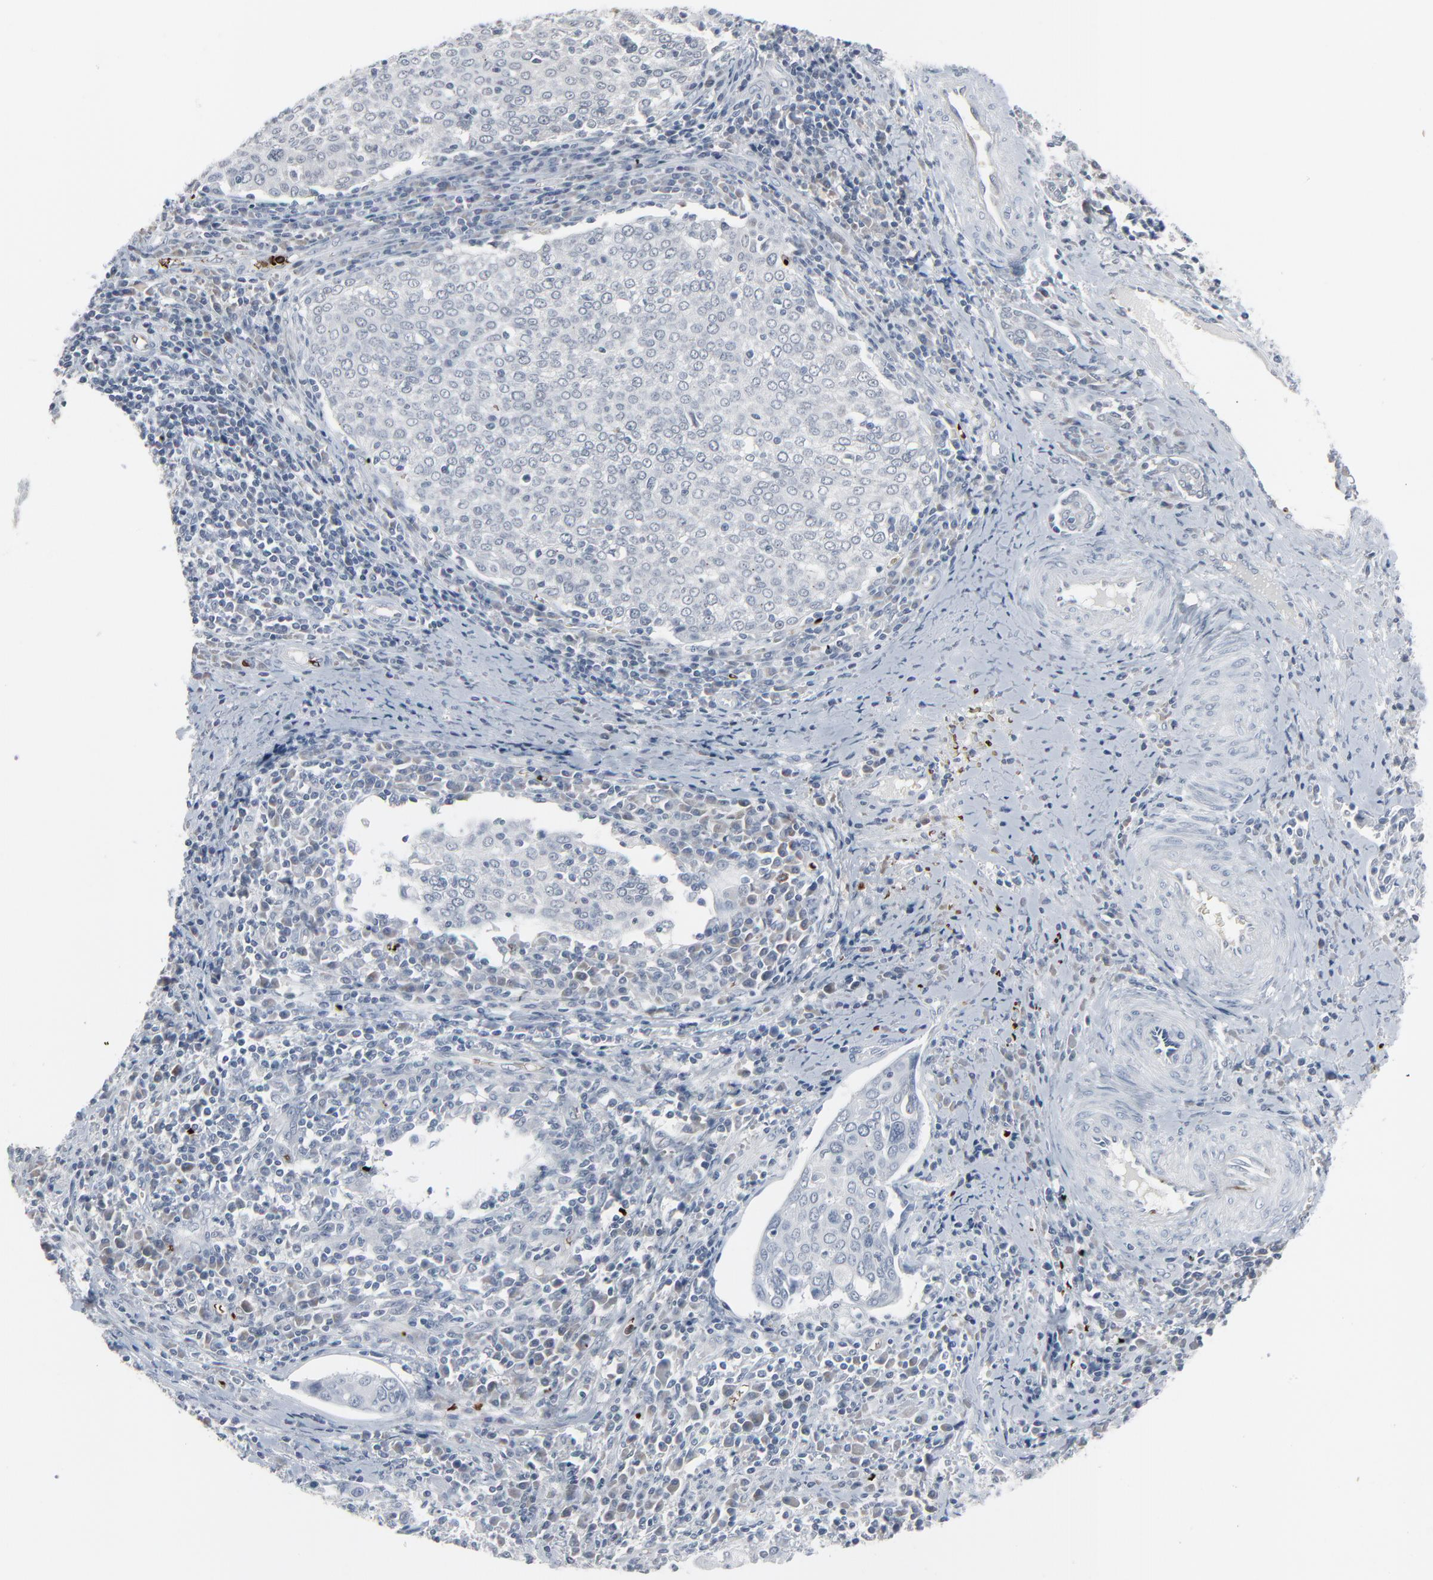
{"staining": {"intensity": "negative", "quantity": "none", "location": "none"}, "tissue": "cervical cancer", "cell_type": "Tumor cells", "image_type": "cancer", "snomed": [{"axis": "morphology", "description": "Squamous cell carcinoma, NOS"}, {"axis": "topography", "description": "Cervix"}], "caption": "An immunohistochemistry (IHC) histopathology image of squamous cell carcinoma (cervical) is shown. There is no staining in tumor cells of squamous cell carcinoma (cervical).", "gene": "SAGE1", "patient": {"sex": "female", "age": 40}}